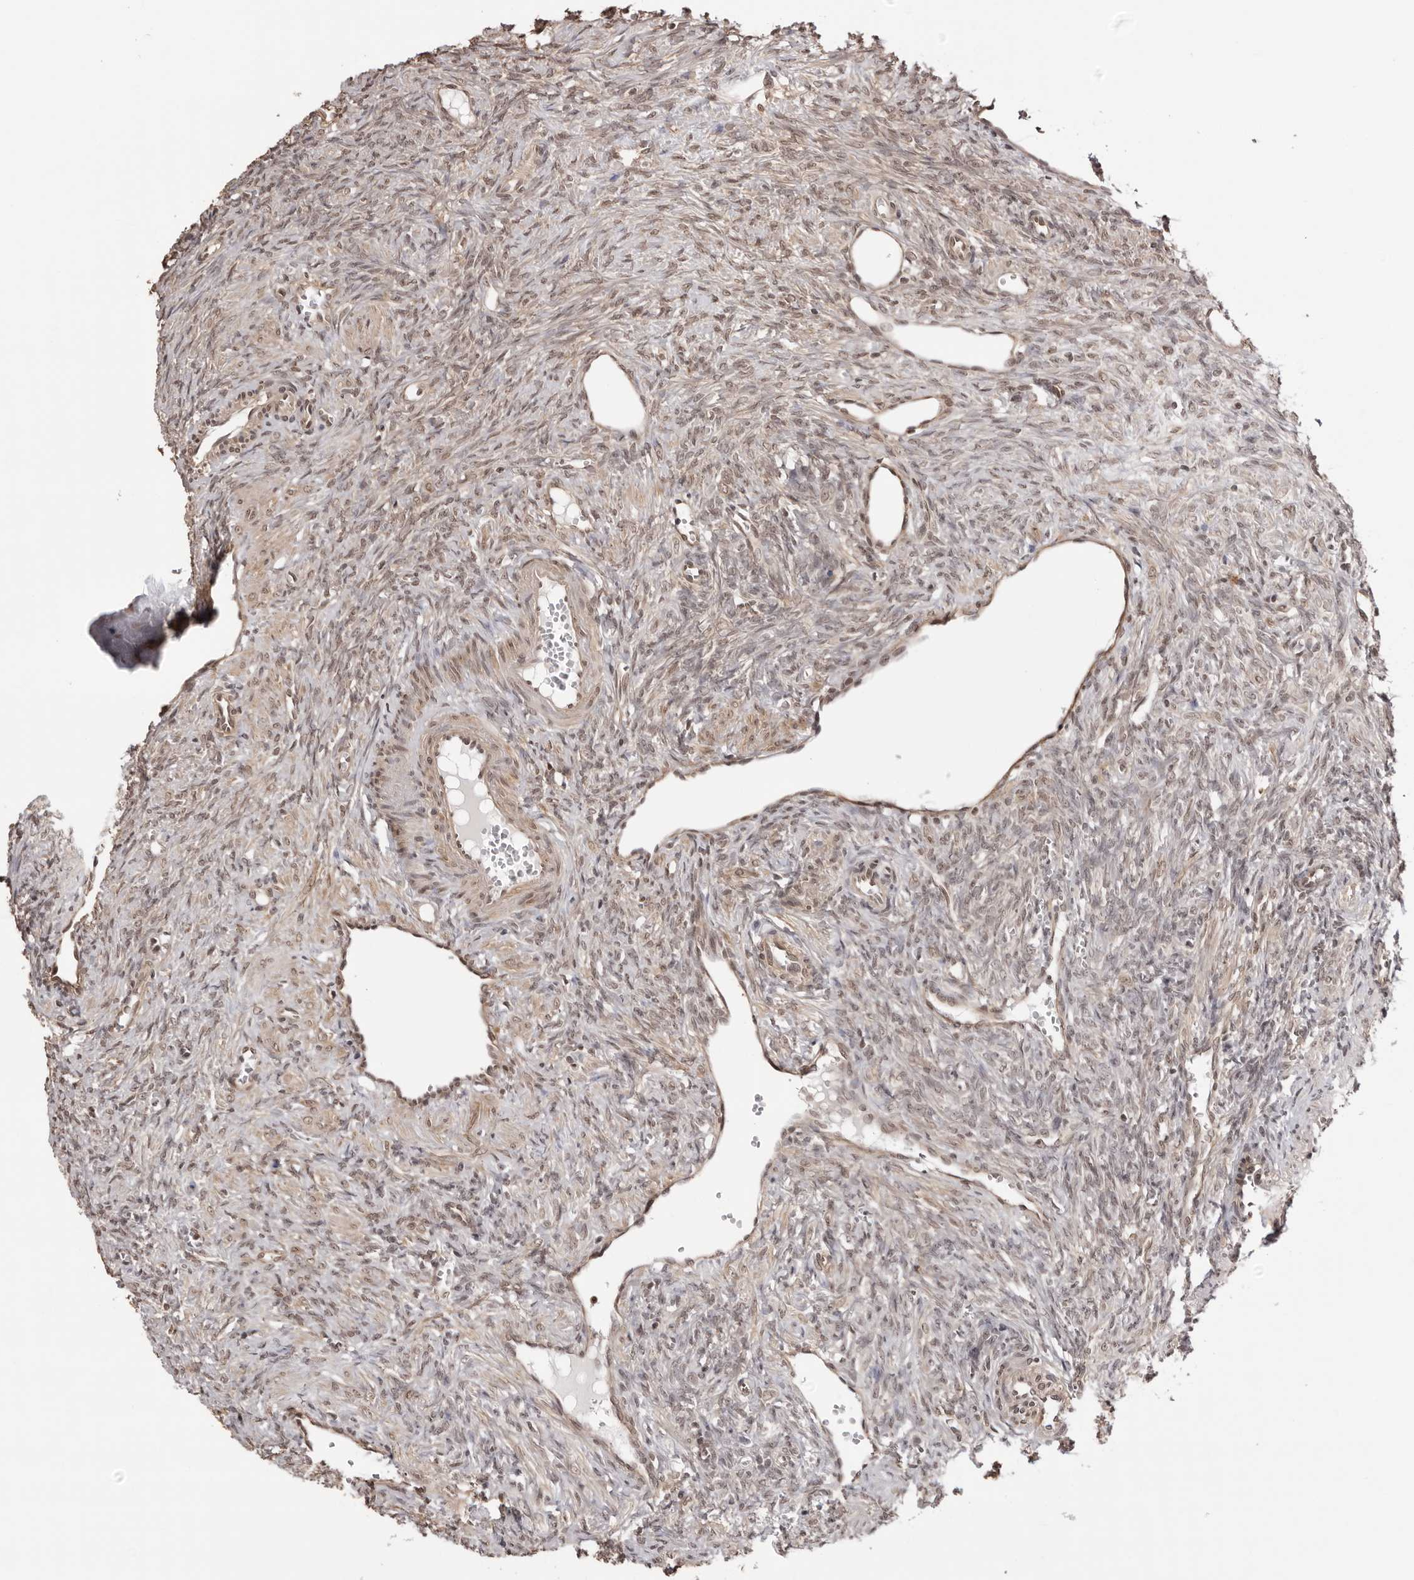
{"staining": {"intensity": "weak", "quantity": "25%-75%", "location": "nuclear"}, "tissue": "ovary", "cell_type": "Ovarian stroma cells", "image_type": "normal", "snomed": [{"axis": "morphology", "description": "Normal tissue, NOS"}, {"axis": "topography", "description": "Ovary"}], "caption": "Protein expression analysis of normal ovary exhibits weak nuclear expression in approximately 25%-75% of ovarian stroma cells.", "gene": "SDE2", "patient": {"sex": "female", "age": 41}}